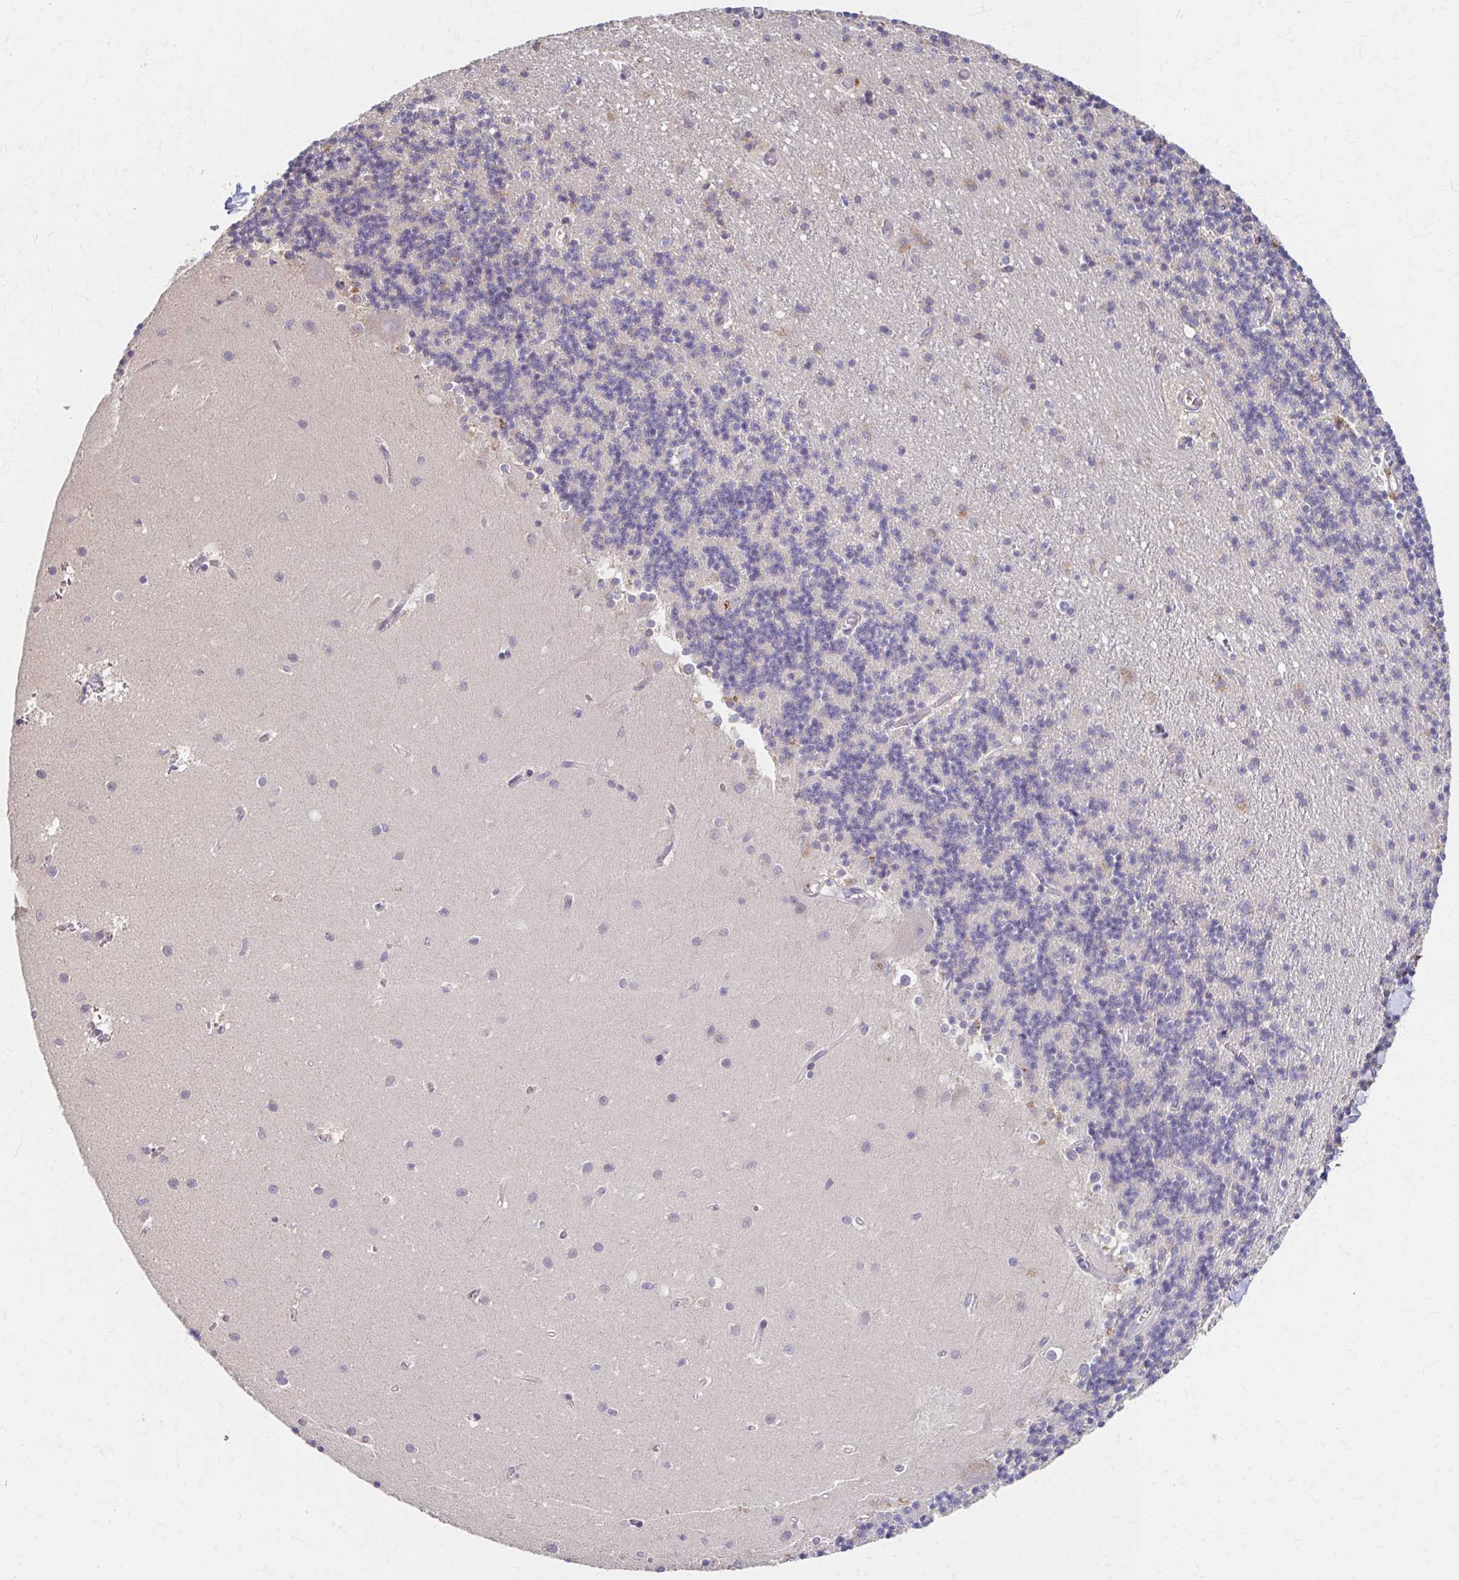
{"staining": {"intensity": "negative", "quantity": "none", "location": "none"}, "tissue": "cerebellum", "cell_type": "Cells in granular layer", "image_type": "normal", "snomed": [{"axis": "morphology", "description": "Normal tissue, NOS"}, {"axis": "topography", "description": "Cerebellum"}], "caption": "The image shows no significant staining in cells in granular layer of cerebellum.", "gene": "HMGCS2", "patient": {"sex": "male", "age": 54}}